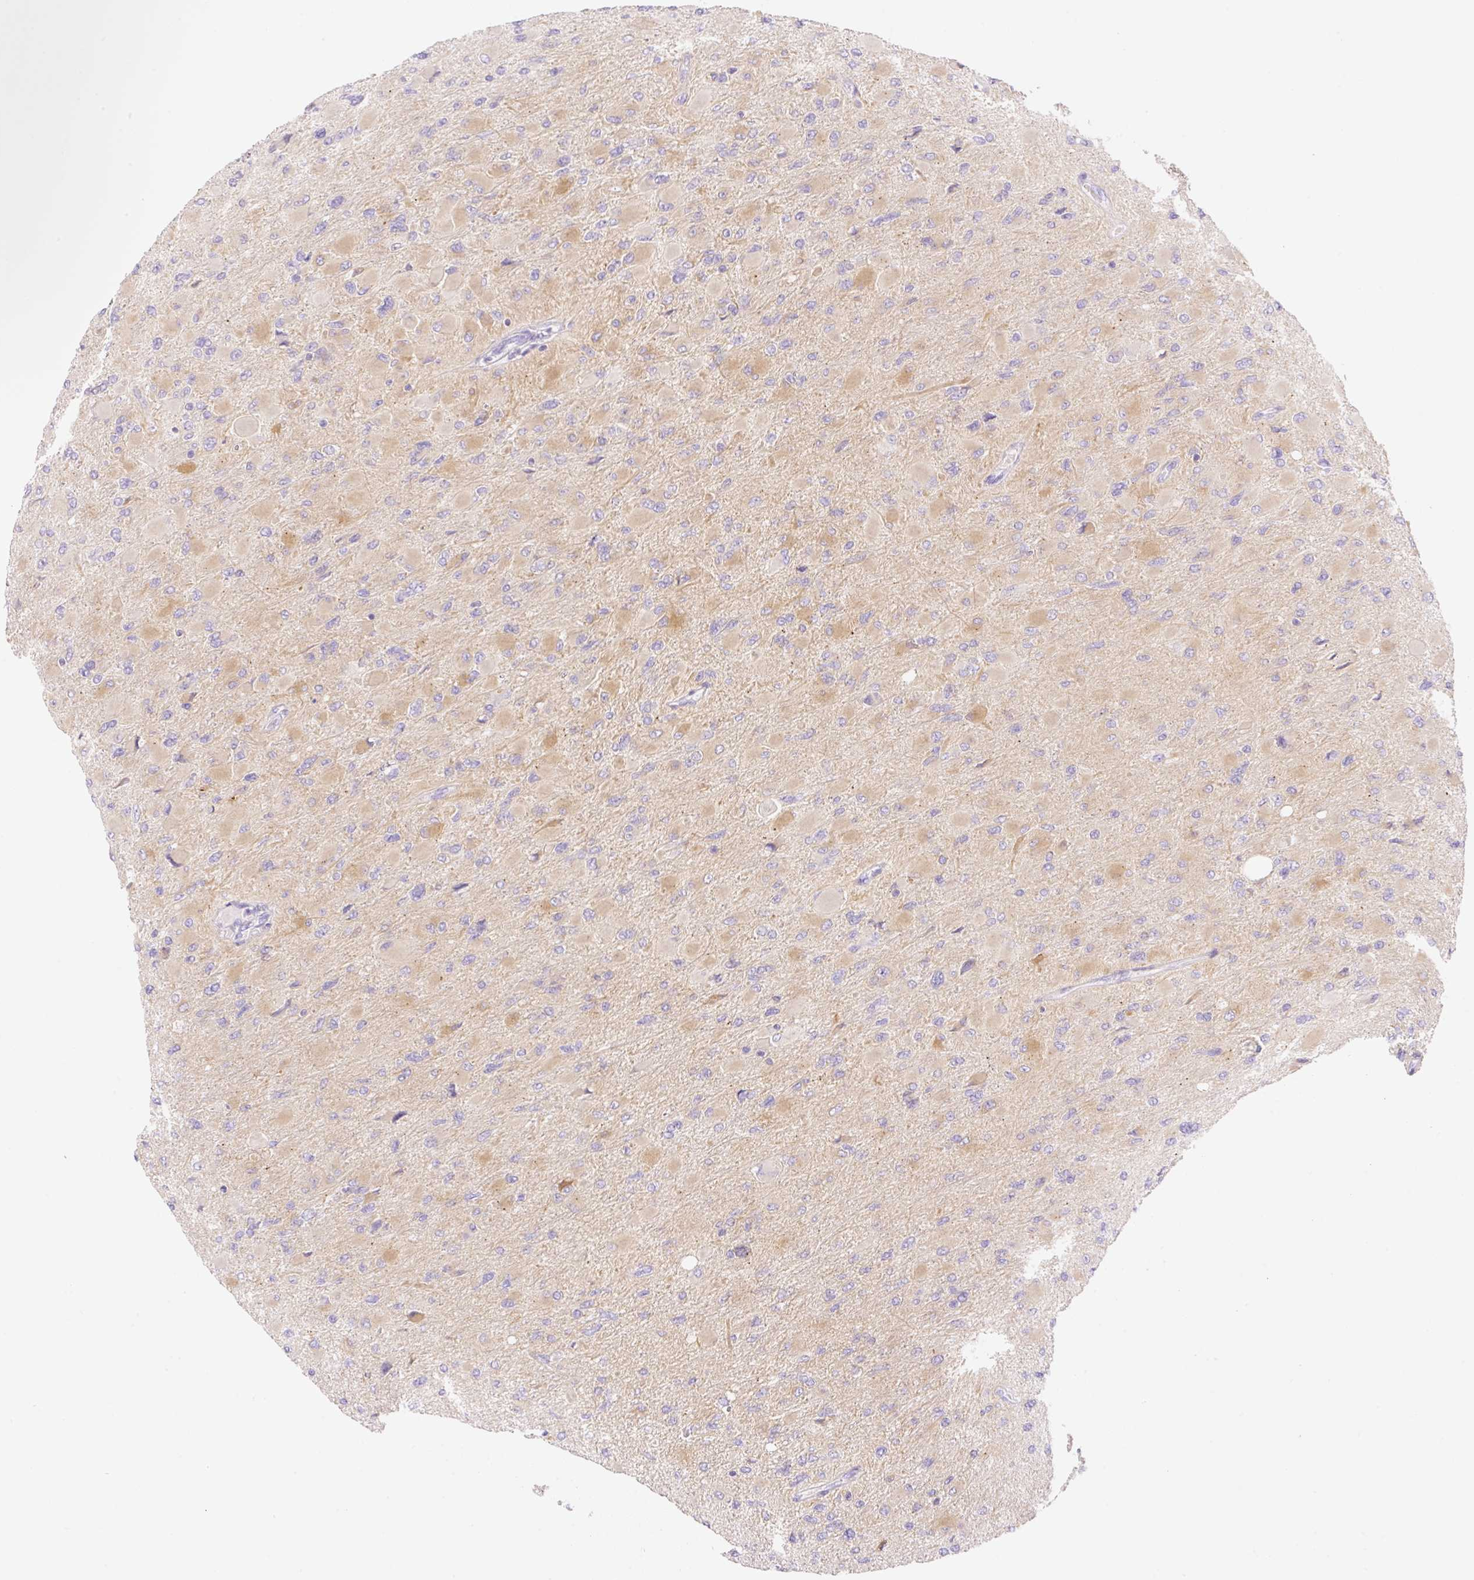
{"staining": {"intensity": "moderate", "quantity": "<25%", "location": "cytoplasmic/membranous"}, "tissue": "glioma", "cell_type": "Tumor cells", "image_type": "cancer", "snomed": [{"axis": "morphology", "description": "Glioma, malignant, High grade"}, {"axis": "topography", "description": "Cerebral cortex"}], "caption": "Protein expression analysis of glioma shows moderate cytoplasmic/membranous expression in approximately <25% of tumor cells.", "gene": "DENND5A", "patient": {"sex": "female", "age": 36}}